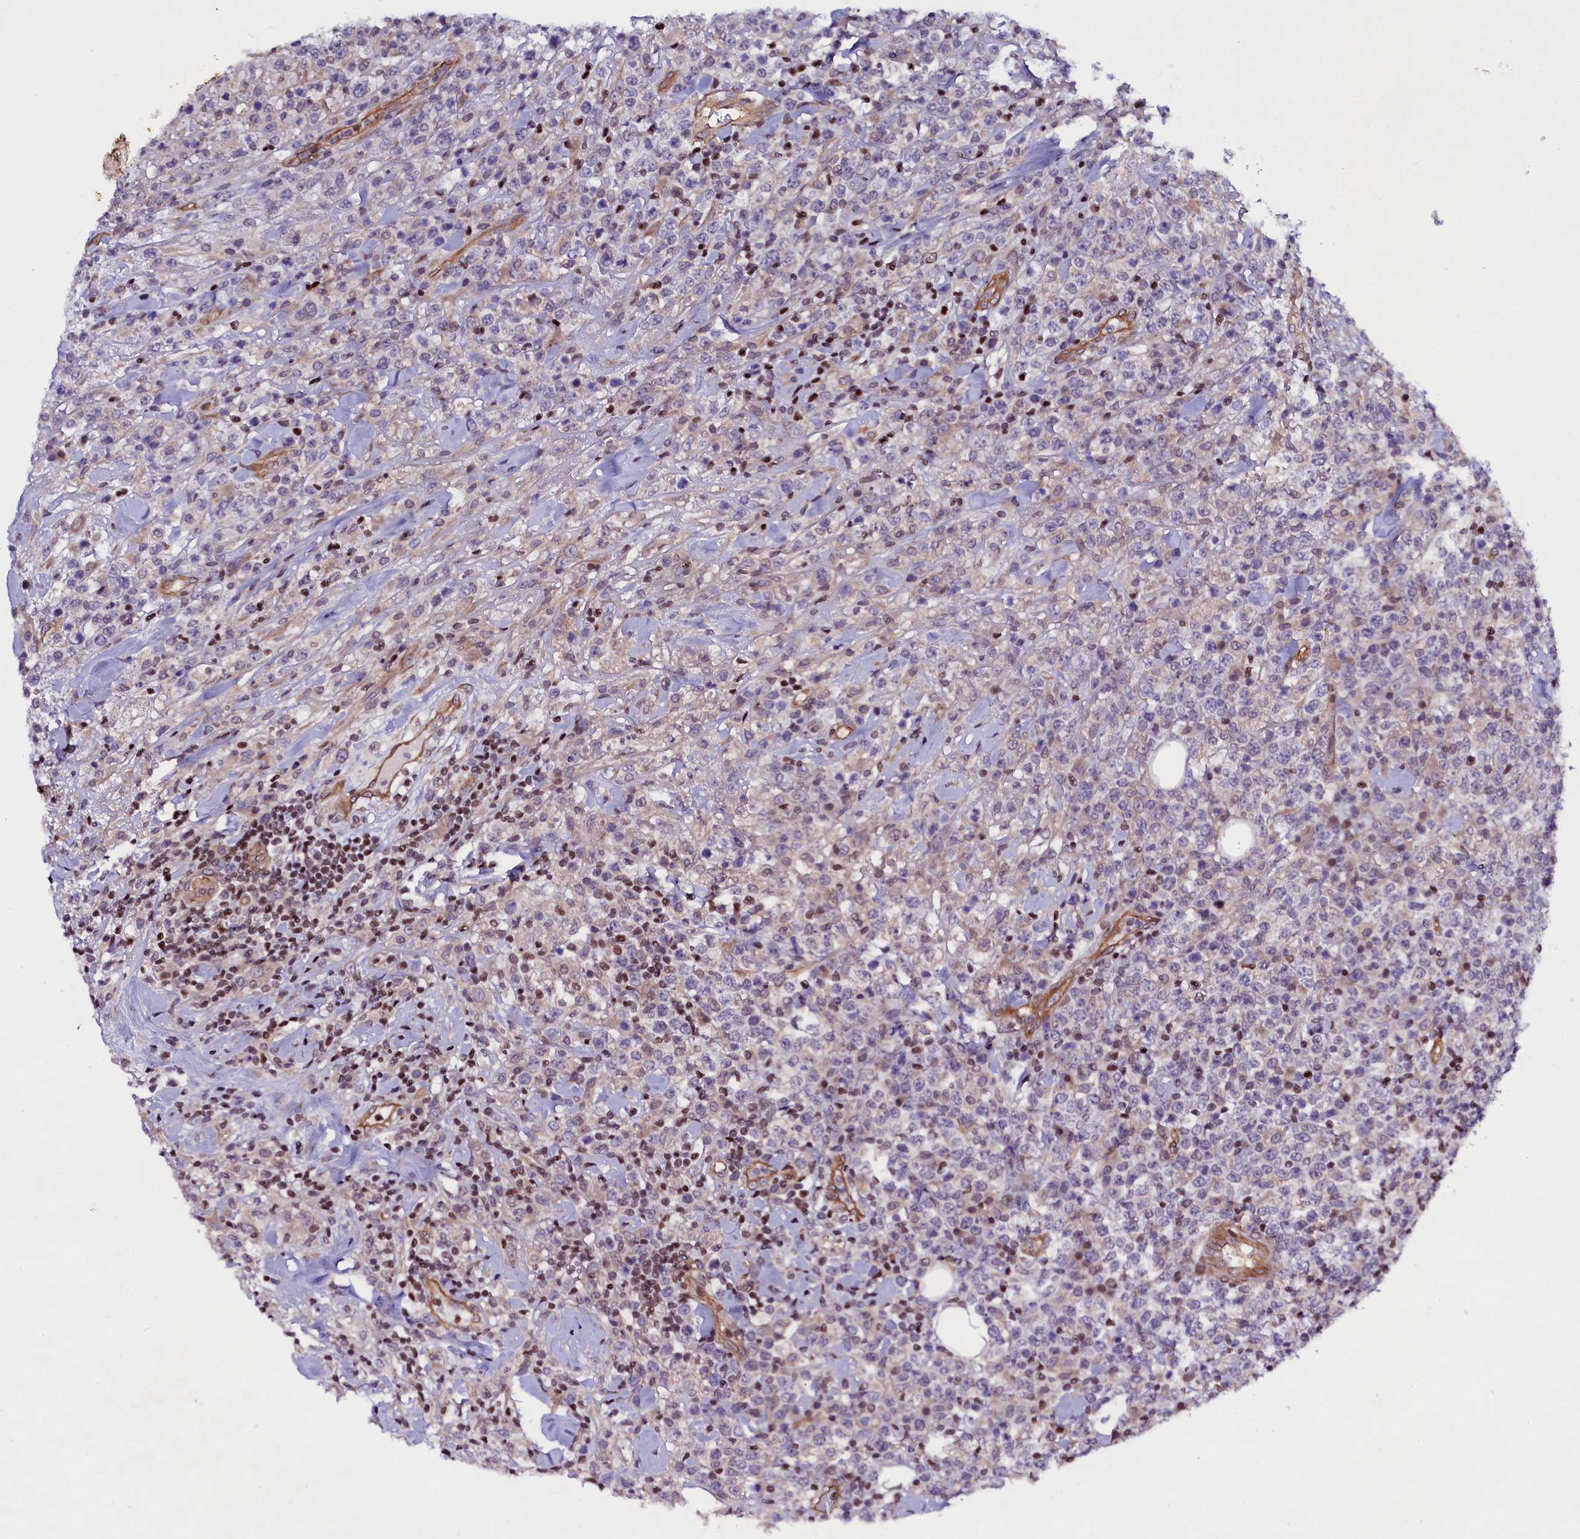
{"staining": {"intensity": "negative", "quantity": "none", "location": "none"}, "tissue": "lymphoma", "cell_type": "Tumor cells", "image_type": "cancer", "snomed": [{"axis": "morphology", "description": "Malignant lymphoma, non-Hodgkin's type, High grade"}, {"axis": "topography", "description": "Colon"}], "caption": "High power microscopy photomicrograph of an immunohistochemistry (IHC) micrograph of lymphoma, revealing no significant expression in tumor cells.", "gene": "SP4", "patient": {"sex": "female", "age": 53}}